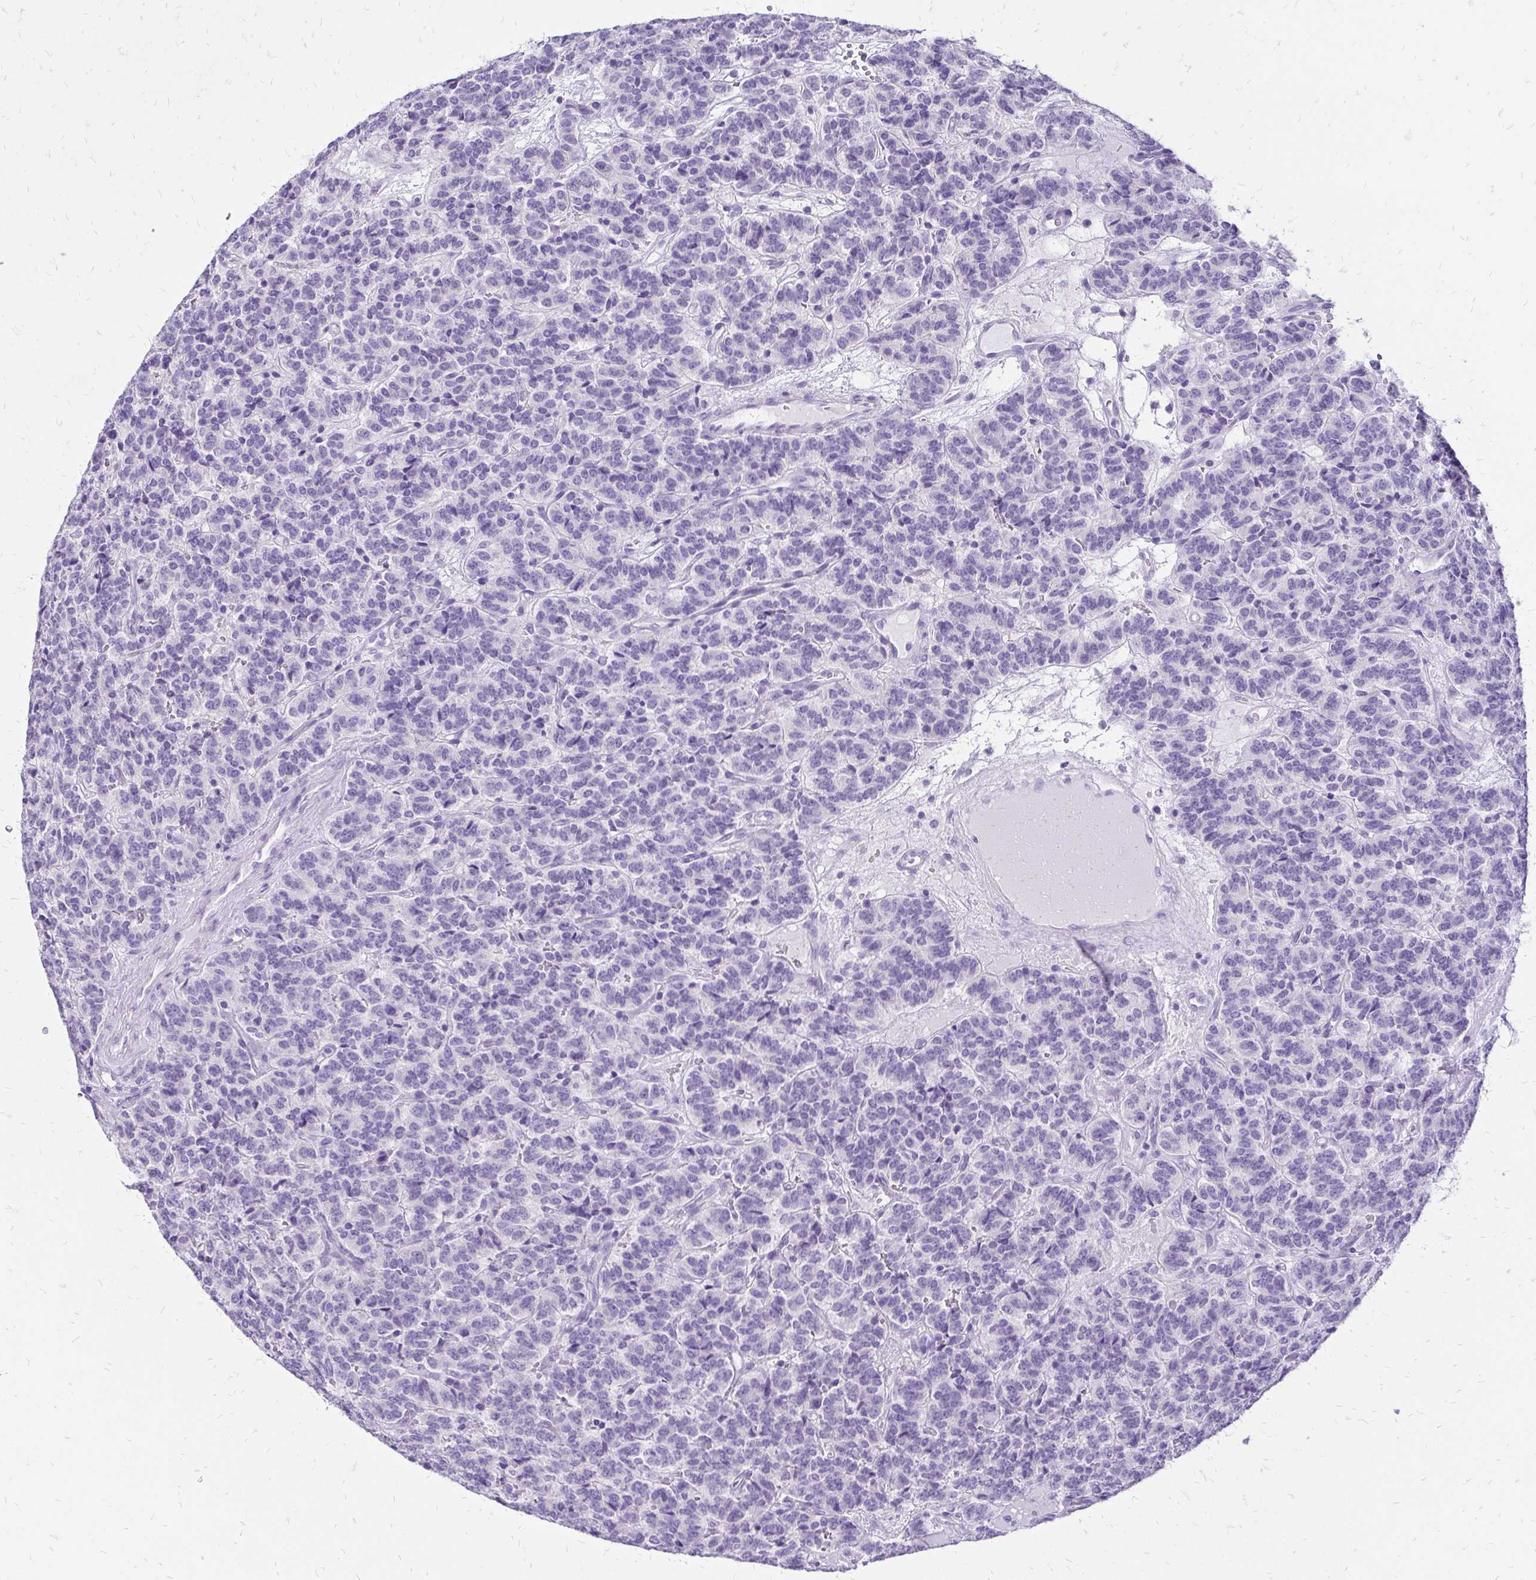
{"staining": {"intensity": "negative", "quantity": "none", "location": "none"}, "tissue": "carcinoid", "cell_type": "Tumor cells", "image_type": "cancer", "snomed": [{"axis": "morphology", "description": "Carcinoid, malignant, NOS"}, {"axis": "topography", "description": "Pancreas"}], "caption": "An immunohistochemistry photomicrograph of malignant carcinoid is shown. There is no staining in tumor cells of malignant carcinoid. (Stains: DAB (3,3'-diaminobenzidine) IHC with hematoxylin counter stain, Microscopy: brightfield microscopy at high magnification).", "gene": "SLC32A1", "patient": {"sex": "male", "age": 36}}